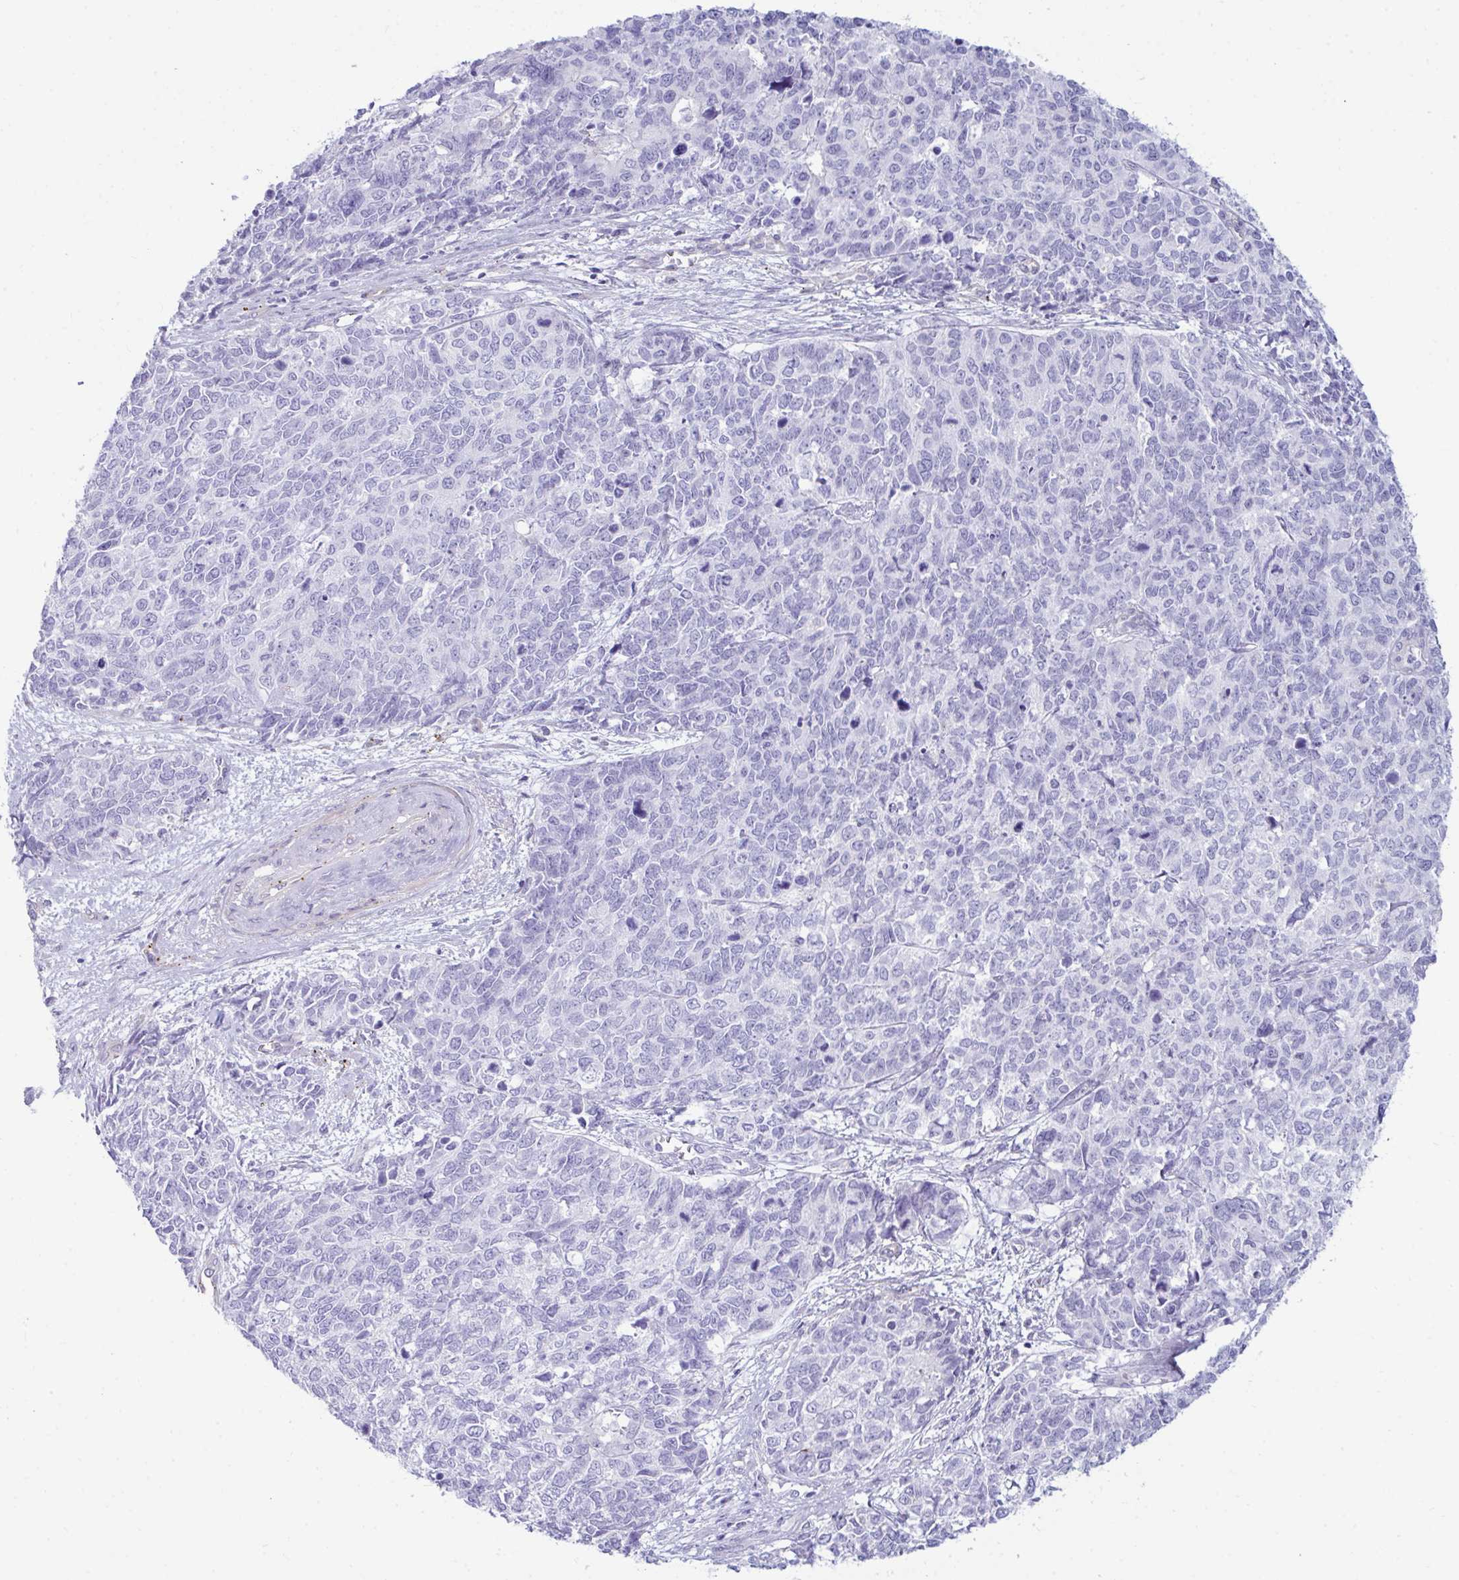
{"staining": {"intensity": "negative", "quantity": "none", "location": "none"}, "tissue": "cervical cancer", "cell_type": "Tumor cells", "image_type": "cancer", "snomed": [{"axis": "morphology", "description": "Adenocarcinoma, NOS"}, {"axis": "topography", "description": "Cervix"}], "caption": "DAB immunohistochemical staining of cervical cancer exhibits no significant positivity in tumor cells. (DAB immunohistochemistry (IHC), high magnification).", "gene": "UBL3", "patient": {"sex": "female", "age": 63}}